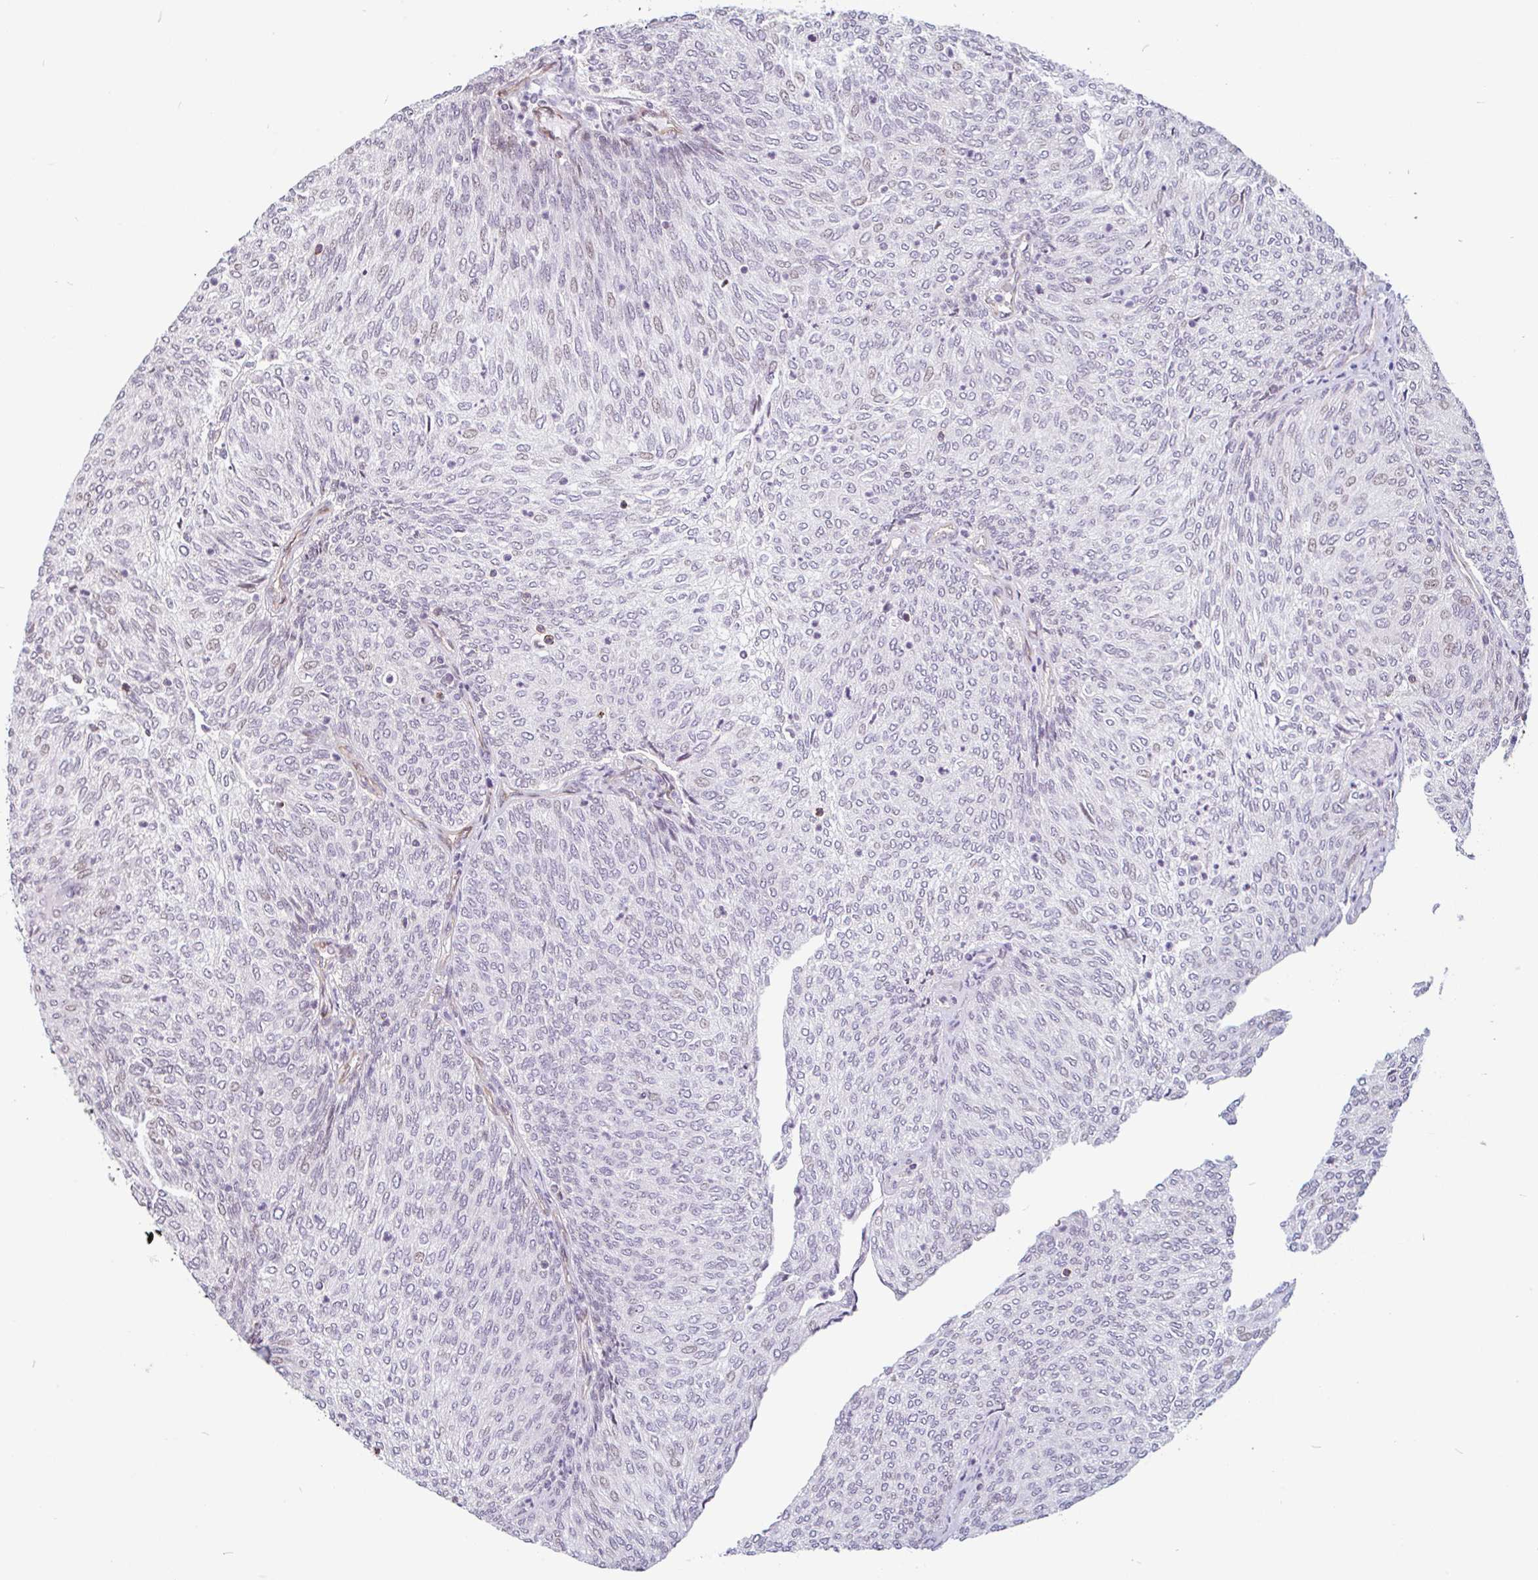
{"staining": {"intensity": "weak", "quantity": "25%-75%", "location": "nuclear"}, "tissue": "urothelial cancer", "cell_type": "Tumor cells", "image_type": "cancer", "snomed": [{"axis": "morphology", "description": "Urothelial carcinoma, High grade"}, {"axis": "topography", "description": "Urinary bladder"}], "caption": "Immunohistochemistry (IHC) staining of high-grade urothelial carcinoma, which displays low levels of weak nuclear positivity in about 25%-75% of tumor cells indicating weak nuclear protein expression. The staining was performed using DAB (brown) for protein detection and nuclei were counterstained in hematoxylin (blue).", "gene": "ZNF689", "patient": {"sex": "female", "age": 79}}